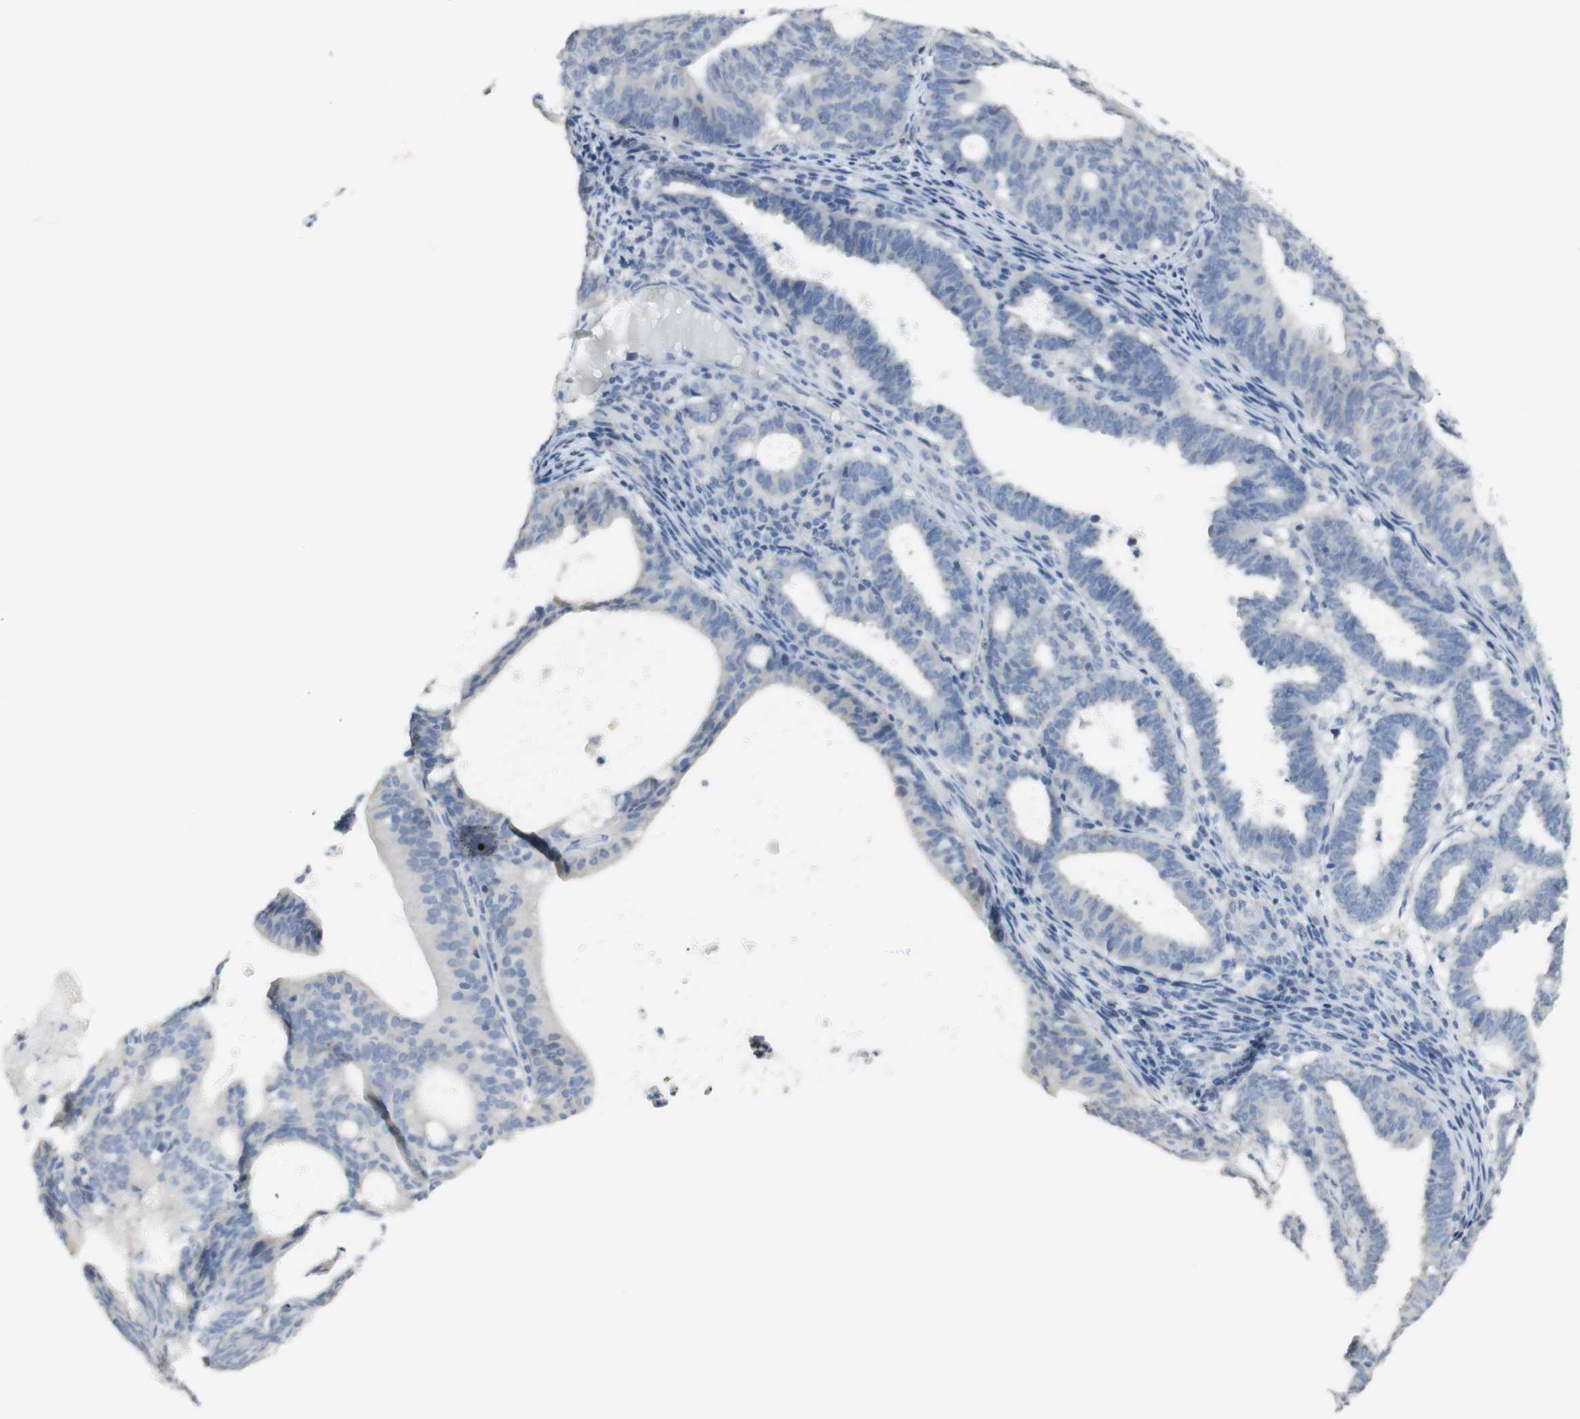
{"staining": {"intensity": "negative", "quantity": "none", "location": "none"}, "tissue": "endometrial cancer", "cell_type": "Tumor cells", "image_type": "cancer", "snomed": [{"axis": "morphology", "description": "Adenocarcinoma, NOS"}, {"axis": "topography", "description": "Uterus"}], "caption": "Human endometrial cancer stained for a protein using IHC reveals no staining in tumor cells.", "gene": "ART3", "patient": {"sex": "female", "age": 83}}